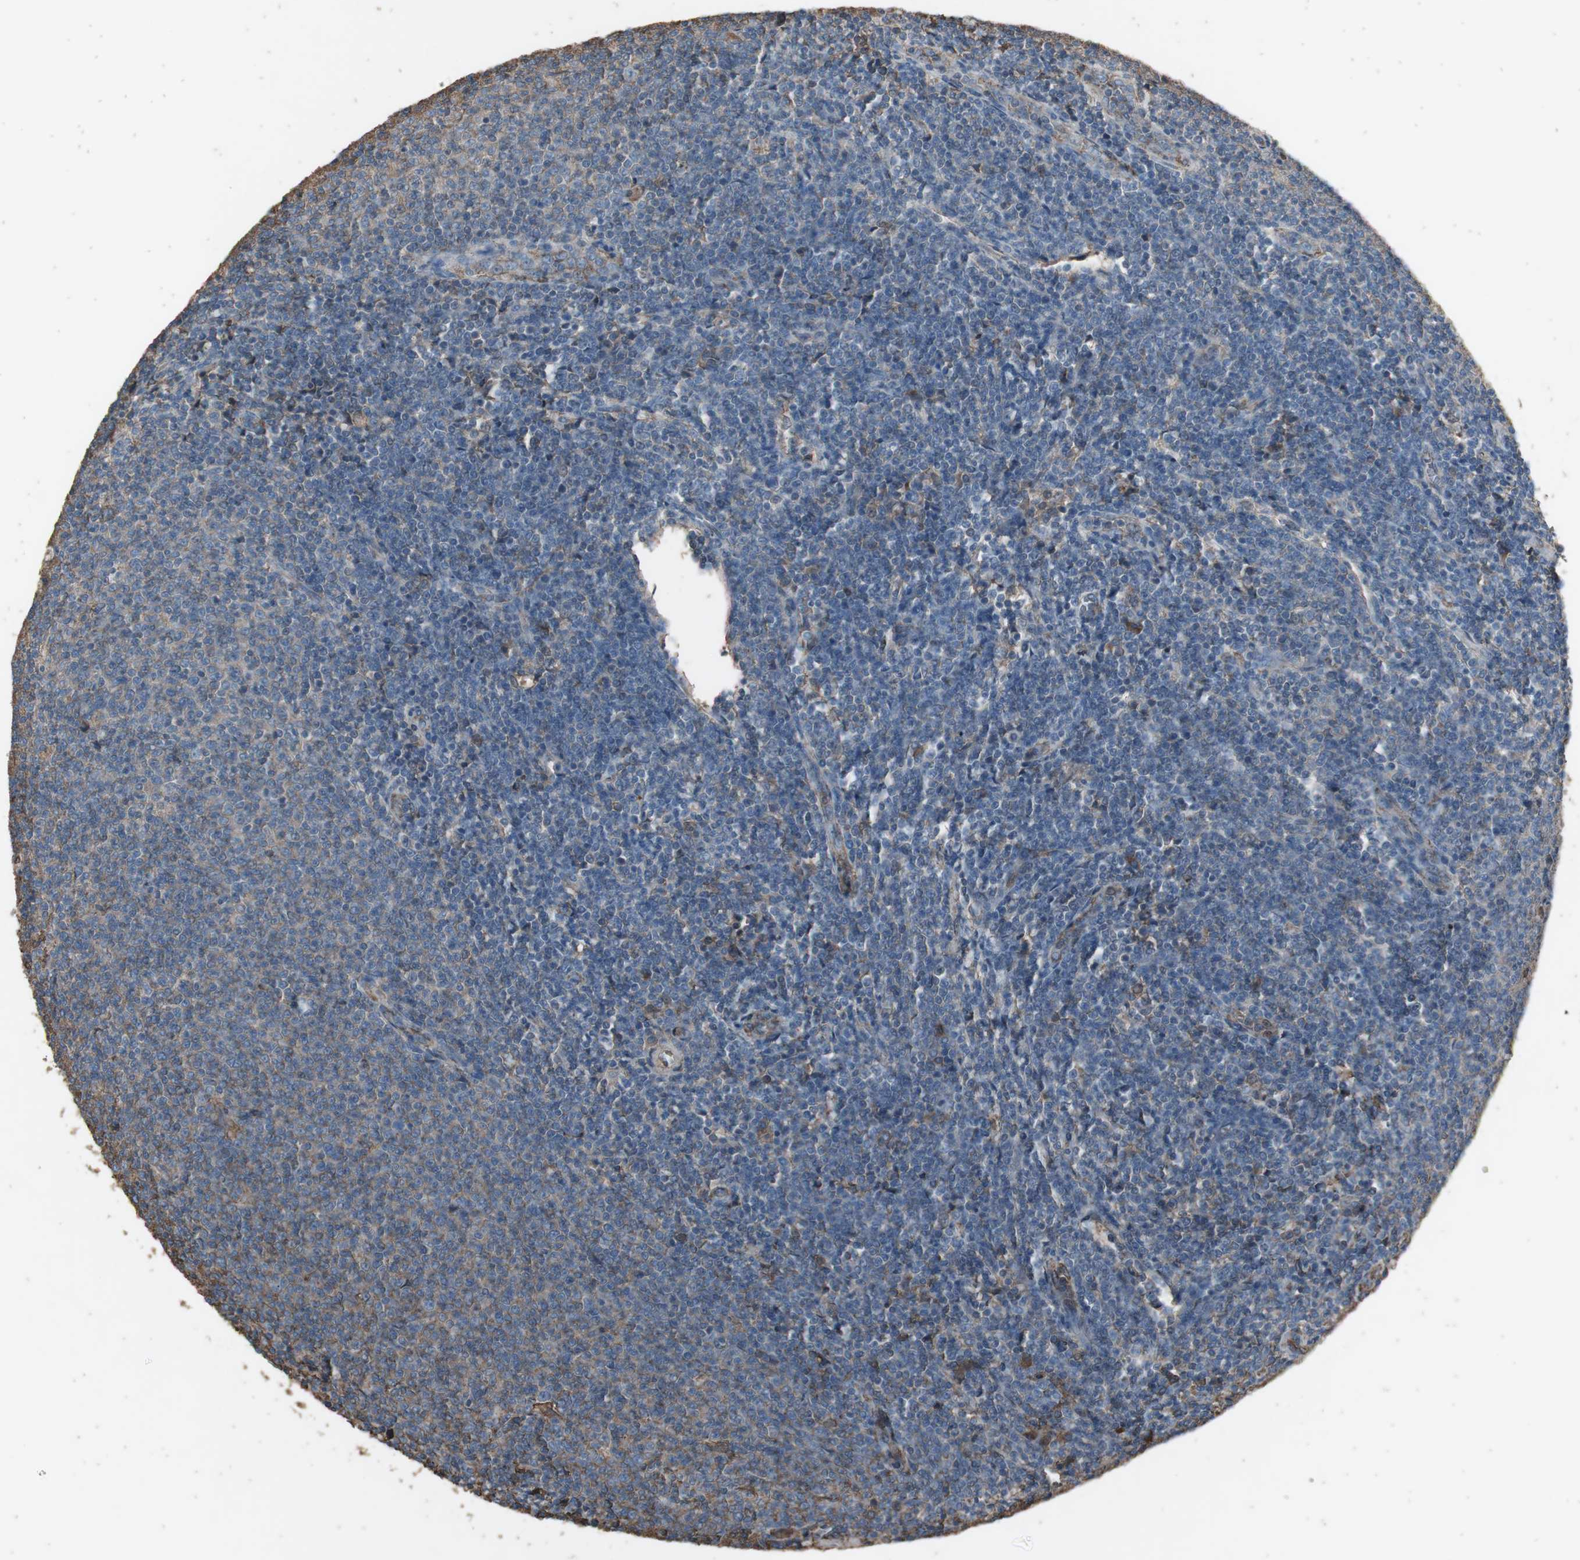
{"staining": {"intensity": "negative", "quantity": "none", "location": "none"}, "tissue": "lymphoma", "cell_type": "Tumor cells", "image_type": "cancer", "snomed": [{"axis": "morphology", "description": "Malignant lymphoma, non-Hodgkin's type, Low grade"}, {"axis": "topography", "description": "Lymph node"}], "caption": "Lymphoma was stained to show a protein in brown. There is no significant positivity in tumor cells.", "gene": "MMP14", "patient": {"sex": "male", "age": 66}}